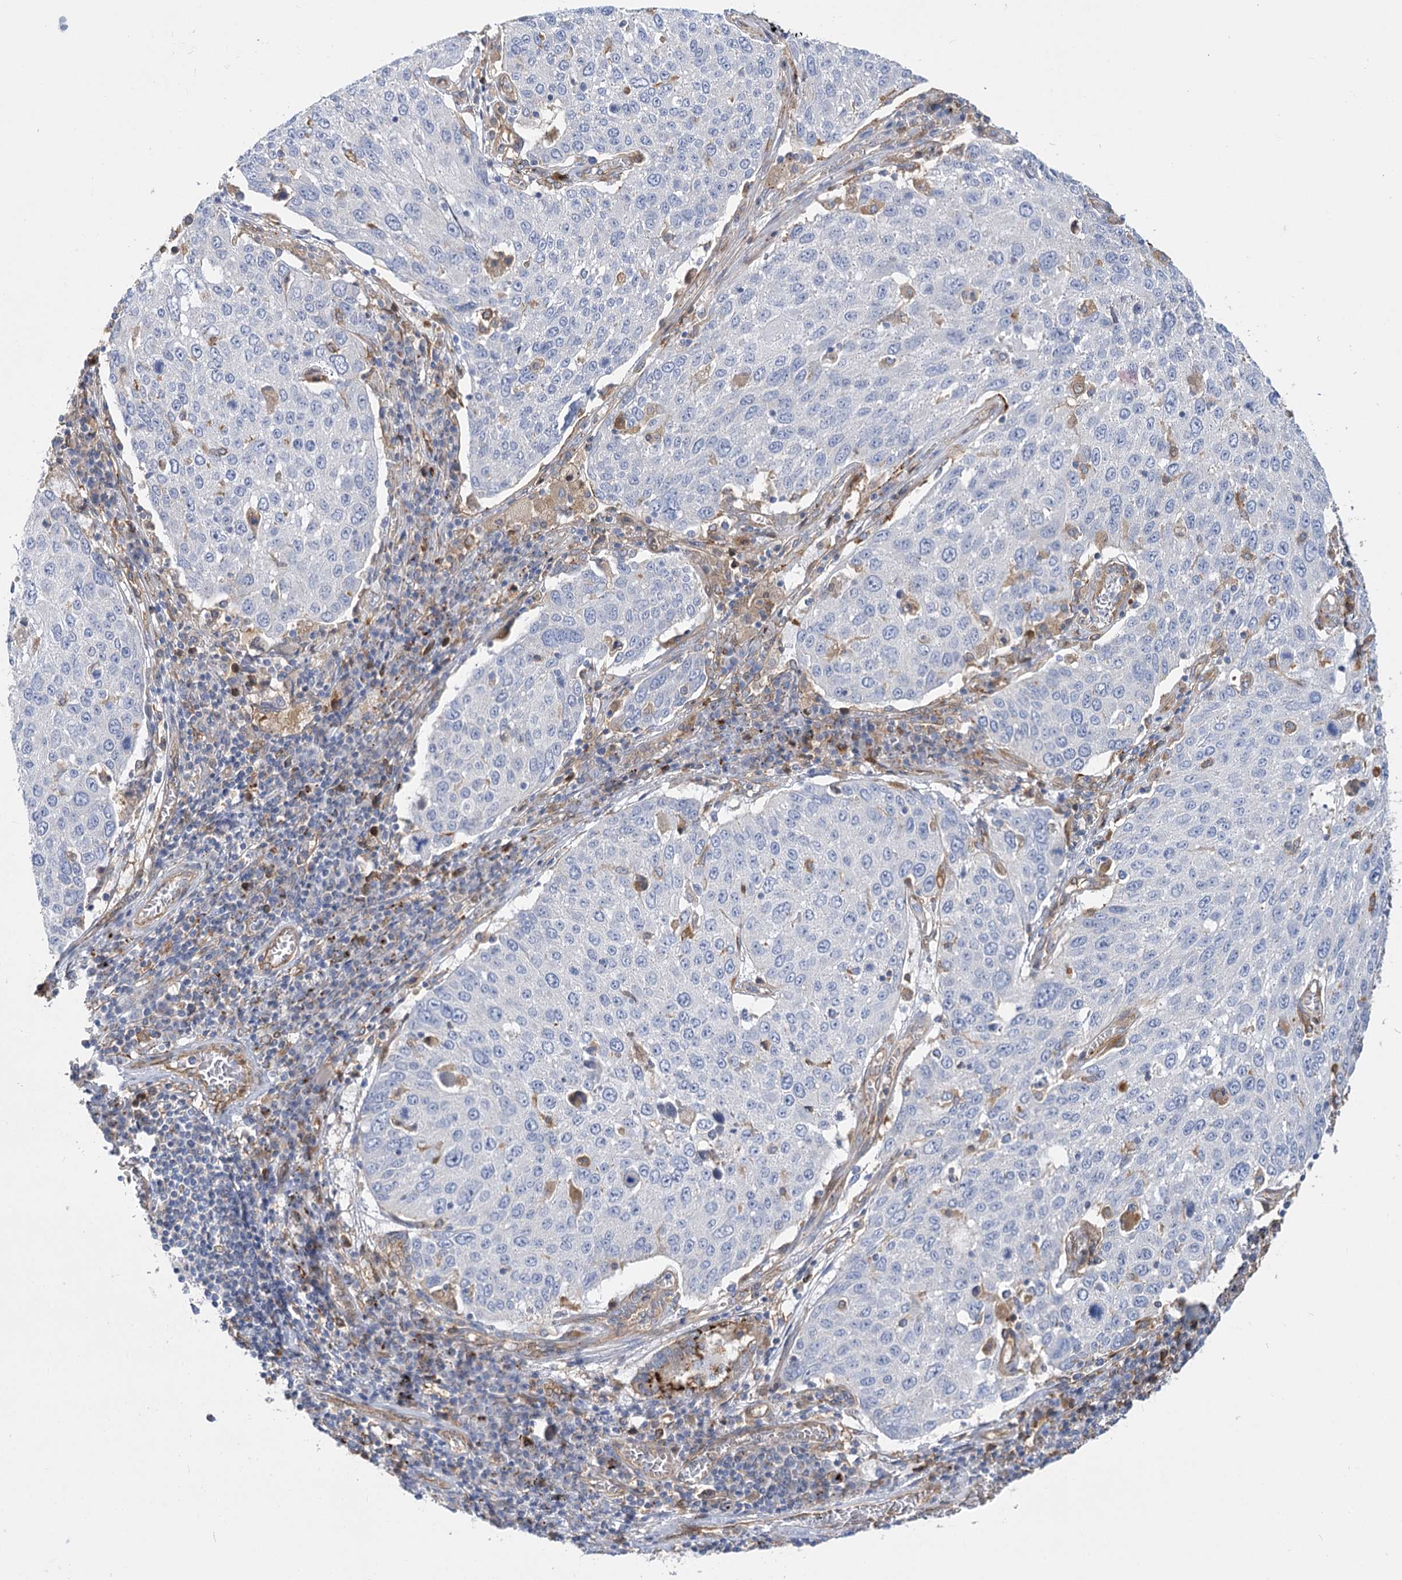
{"staining": {"intensity": "negative", "quantity": "none", "location": "none"}, "tissue": "lung cancer", "cell_type": "Tumor cells", "image_type": "cancer", "snomed": [{"axis": "morphology", "description": "Squamous cell carcinoma, NOS"}, {"axis": "topography", "description": "Lung"}], "caption": "Immunohistochemistry (IHC) of lung cancer reveals no staining in tumor cells.", "gene": "GUSB", "patient": {"sex": "male", "age": 65}}